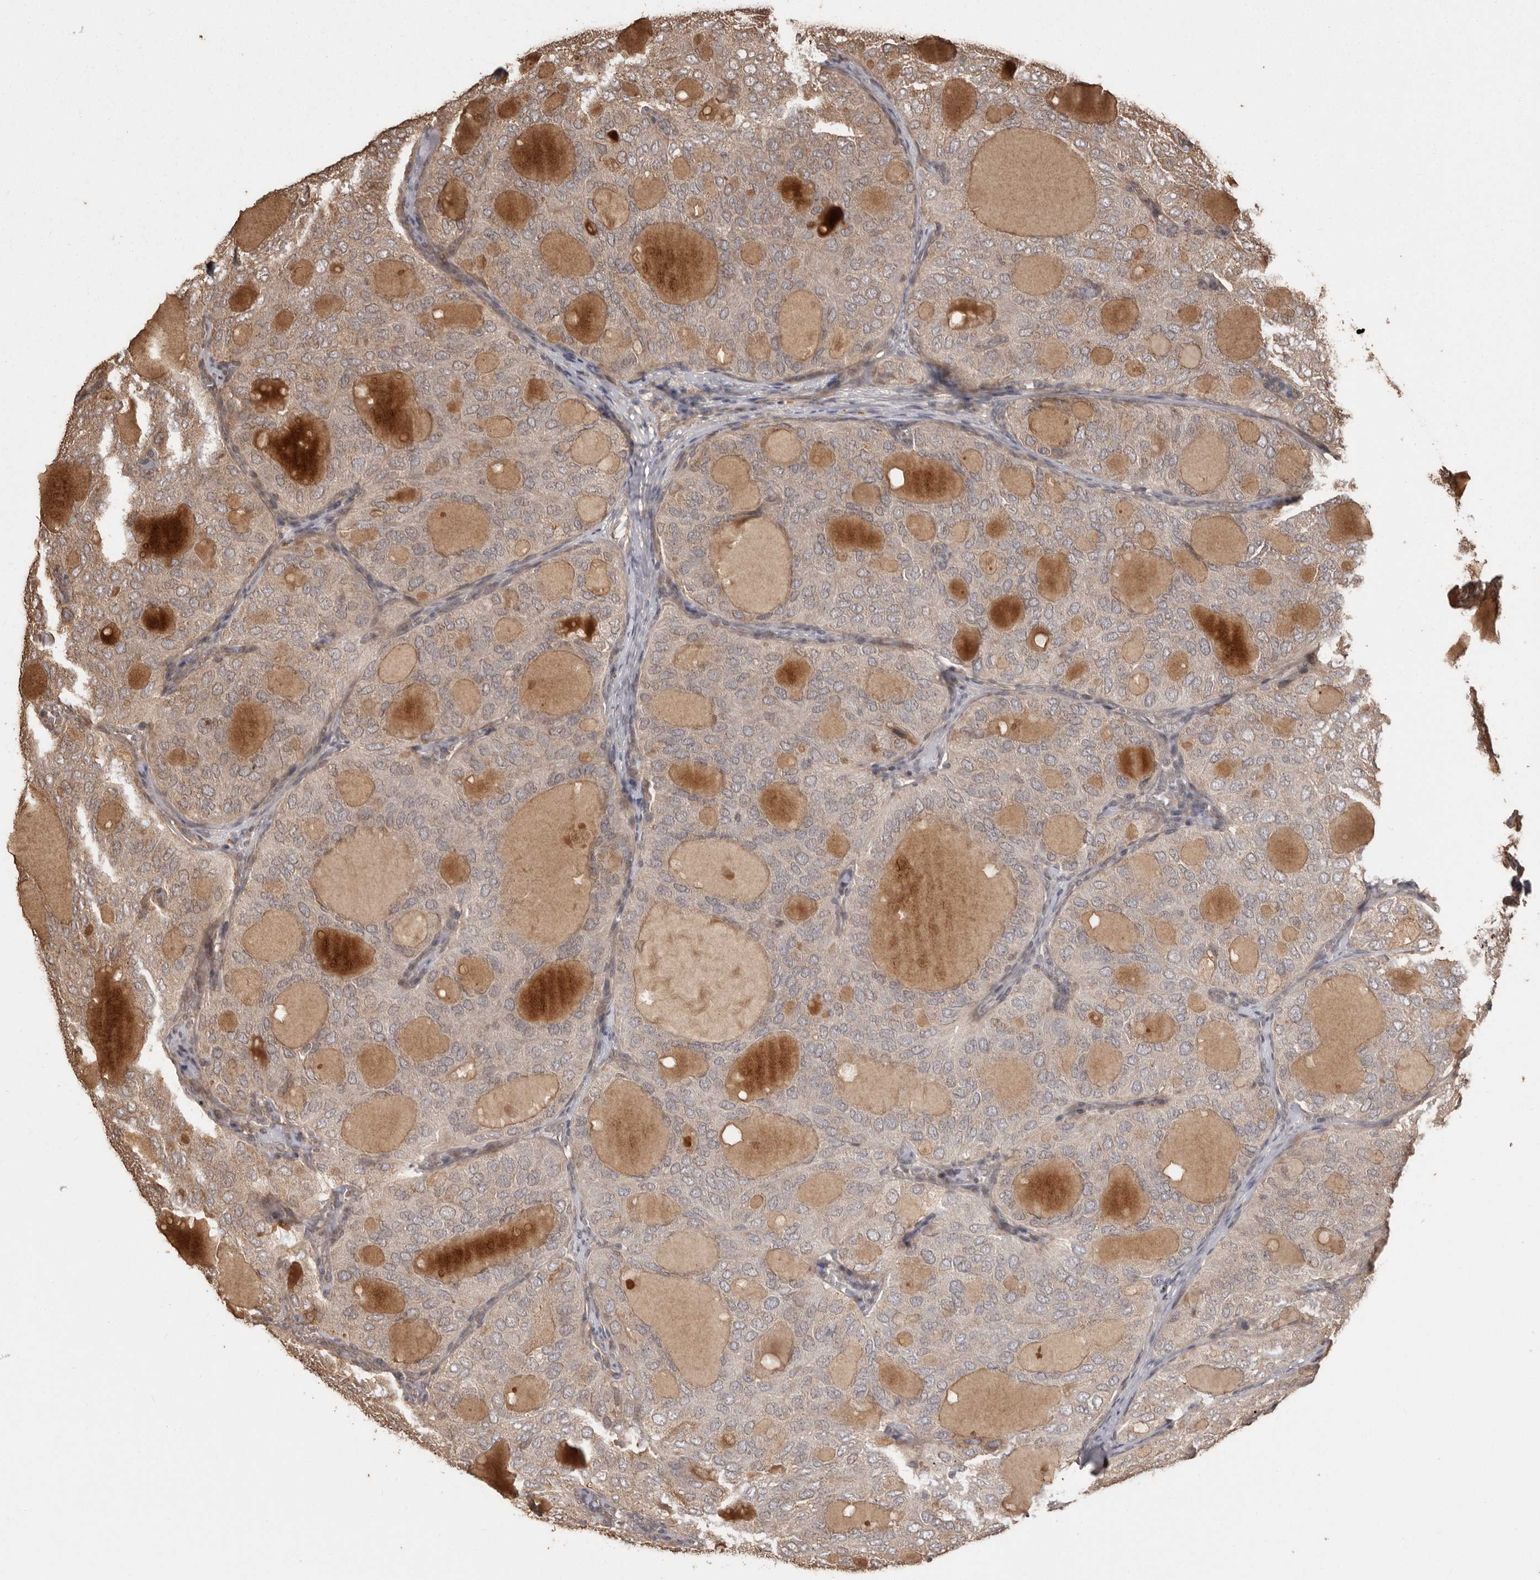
{"staining": {"intensity": "weak", "quantity": "25%-75%", "location": "cytoplasmic/membranous"}, "tissue": "thyroid cancer", "cell_type": "Tumor cells", "image_type": "cancer", "snomed": [{"axis": "morphology", "description": "Follicular adenoma carcinoma, NOS"}, {"axis": "topography", "description": "Thyroid gland"}], "caption": "Tumor cells show weak cytoplasmic/membranous expression in about 25%-75% of cells in thyroid cancer. (DAB (3,3'-diaminobenzidine) = brown stain, brightfield microscopy at high magnification).", "gene": "NUP43", "patient": {"sex": "male", "age": 75}}